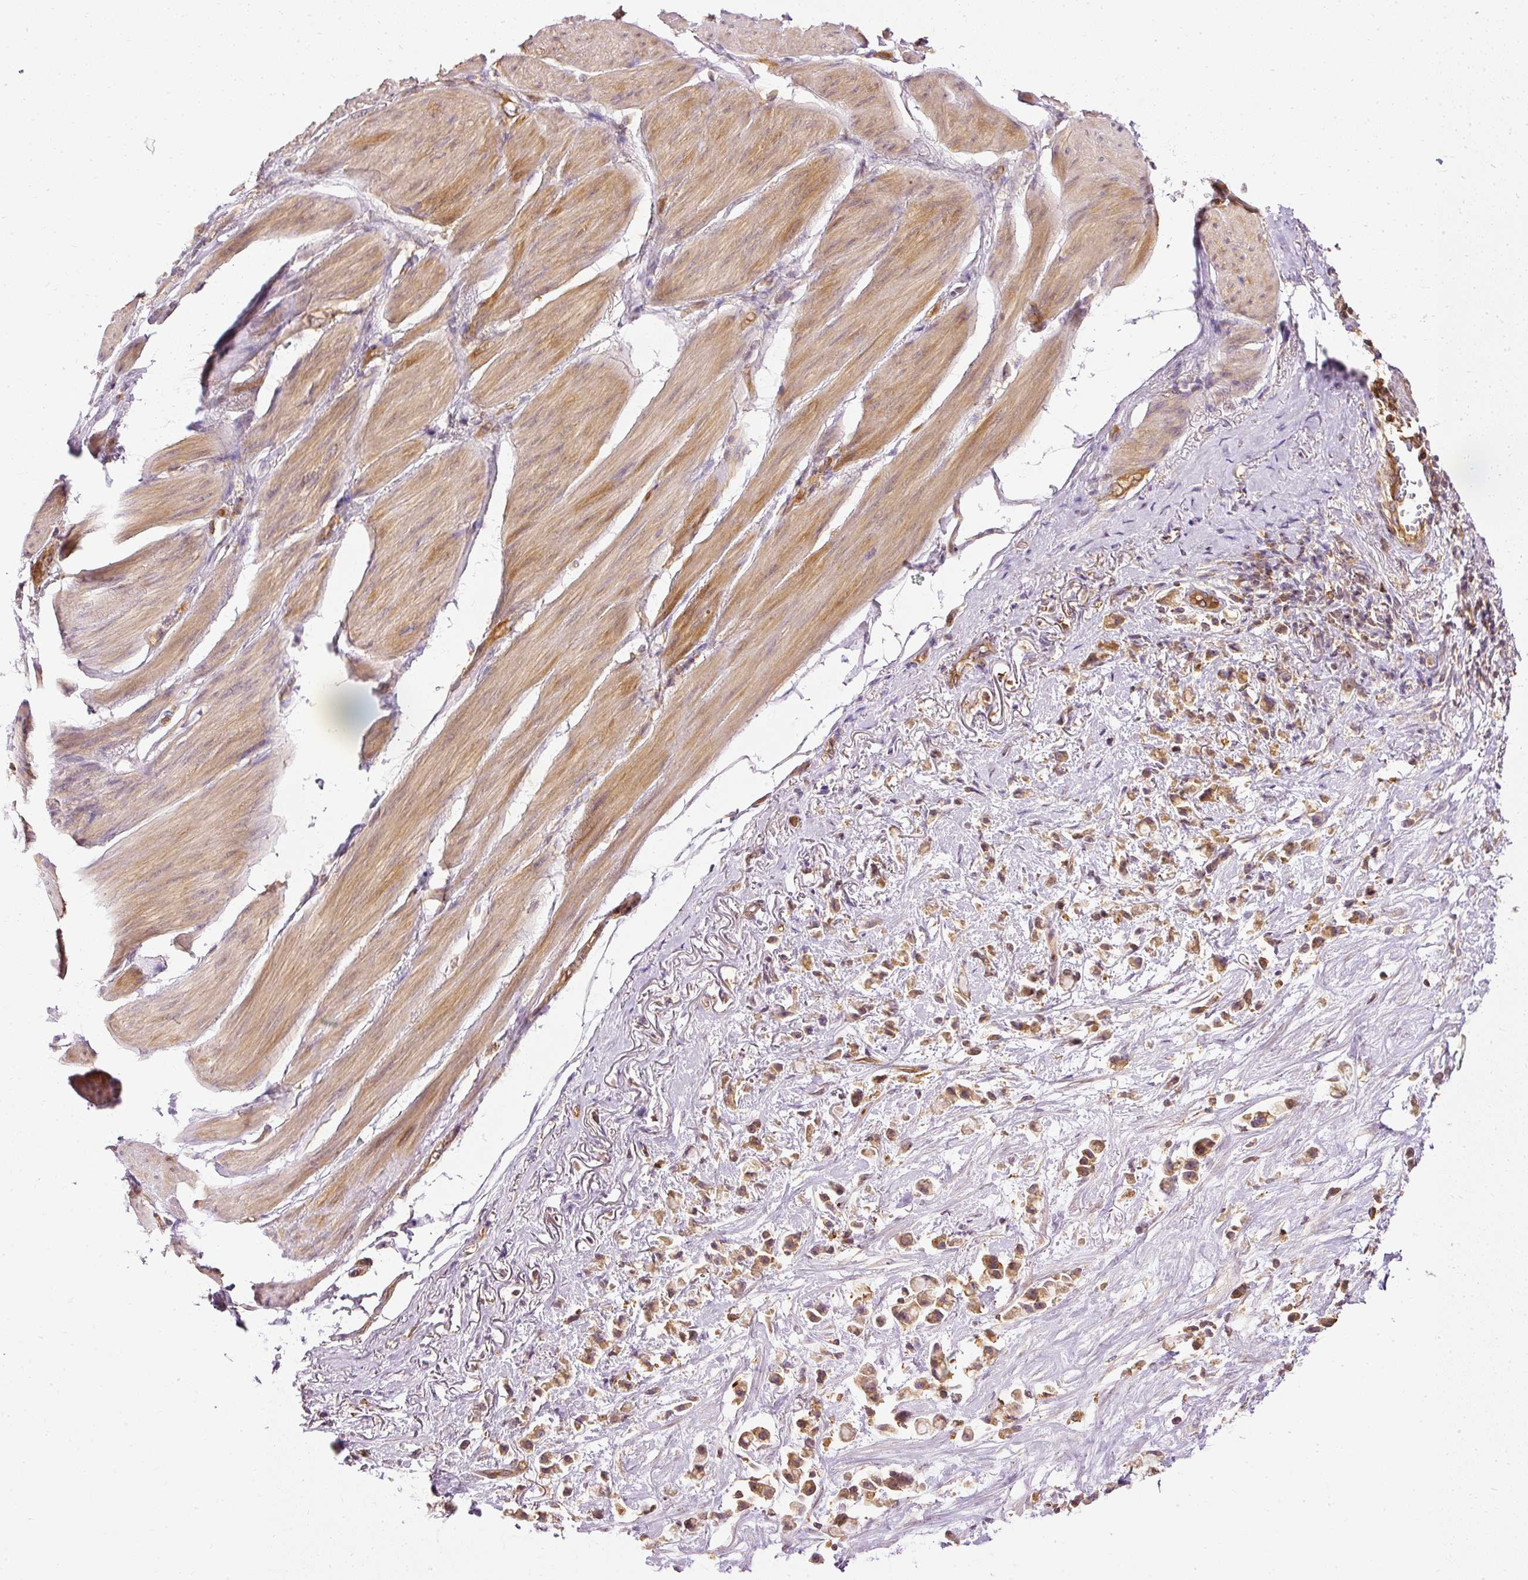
{"staining": {"intensity": "moderate", "quantity": "25%-75%", "location": "cytoplasmic/membranous"}, "tissue": "stomach cancer", "cell_type": "Tumor cells", "image_type": "cancer", "snomed": [{"axis": "morphology", "description": "Adenocarcinoma, NOS"}, {"axis": "topography", "description": "Stomach"}], "caption": "A high-resolution photomicrograph shows immunohistochemistry (IHC) staining of stomach adenocarcinoma, which shows moderate cytoplasmic/membranous expression in approximately 25%-75% of tumor cells.", "gene": "ARMH3", "patient": {"sex": "female", "age": 81}}